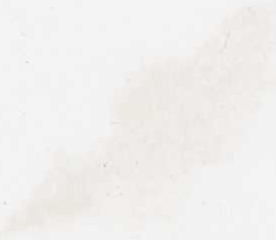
{"staining": {"intensity": "moderate", "quantity": ">75%", "location": "cytoplasmic/membranous"}, "tissue": "breast cancer", "cell_type": "Tumor cells", "image_type": "cancer", "snomed": [{"axis": "morphology", "description": "Normal tissue, NOS"}, {"axis": "morphology", "description": "Lobular carcinoma"}, {"axis": "topography", "description": "Breast"}], "caption": "Tumor cells show medium levels of moderate cytoplasmic/membranous staining in about >75% of cells in breast cancer (lobular carcinoma).", "gene": "TBC1D22B", "patient": {"sex": "female", "age": 47}}